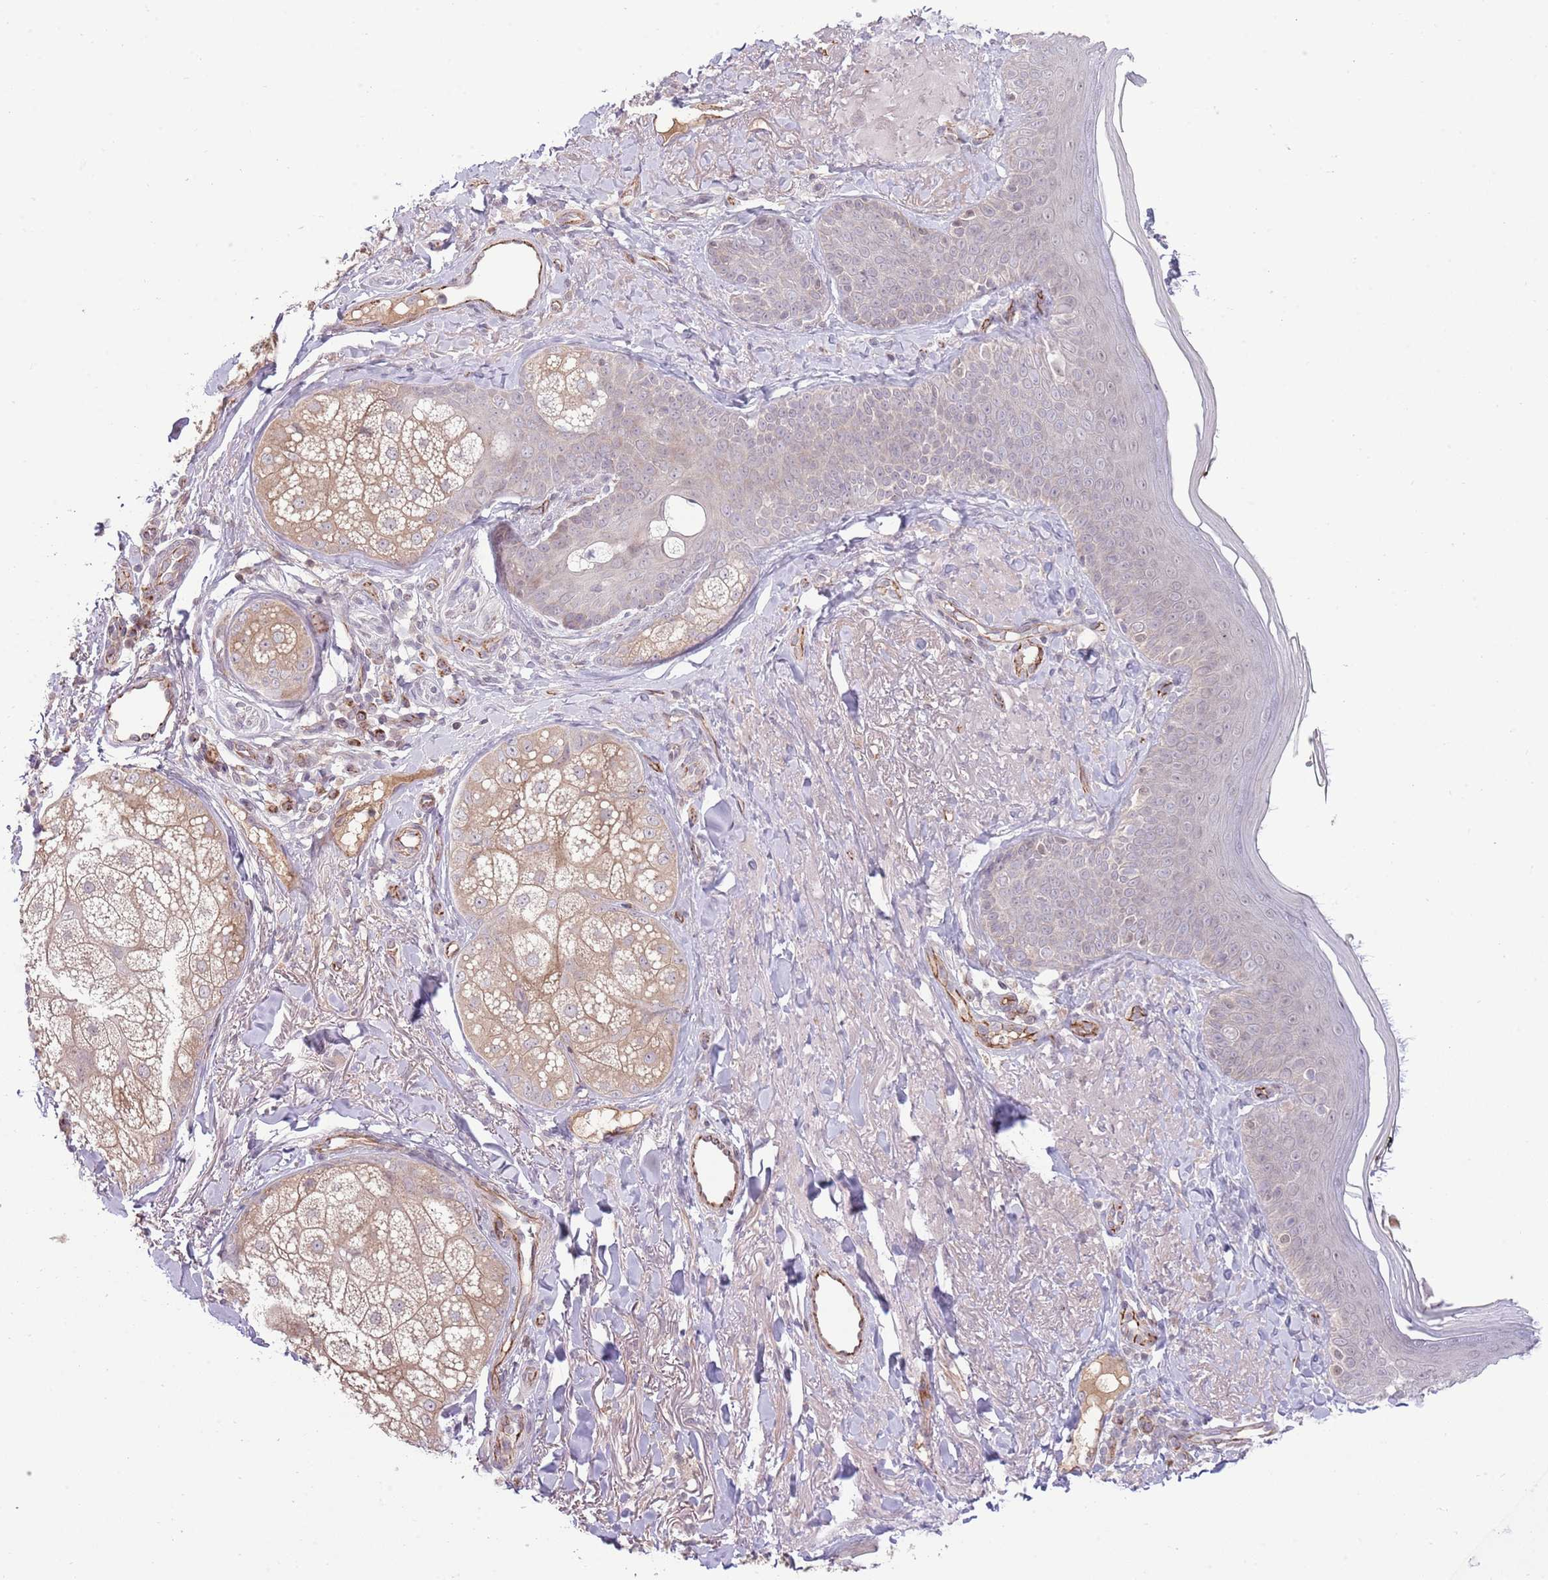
{"staining": {"intensity": "negative", "quantity": "none", "location": "none"}, "tissue": "skin", "cell_type": "Fibroblasts", "image_type": "normal", "snomed": [{"axis": "morphology", "description": "Normal tissue, NOS"}, {"axis": "topography", "description": "Skin"}], "caption": "Immunohistochemistry micrograph of unremarkable skin: human skin stained with DAB (3,3'-diaminobenzidine) shows no significant protein staining in fibroblasts.", "gene": "DPP10", "patient": {"sex": "male", "age": 57}}